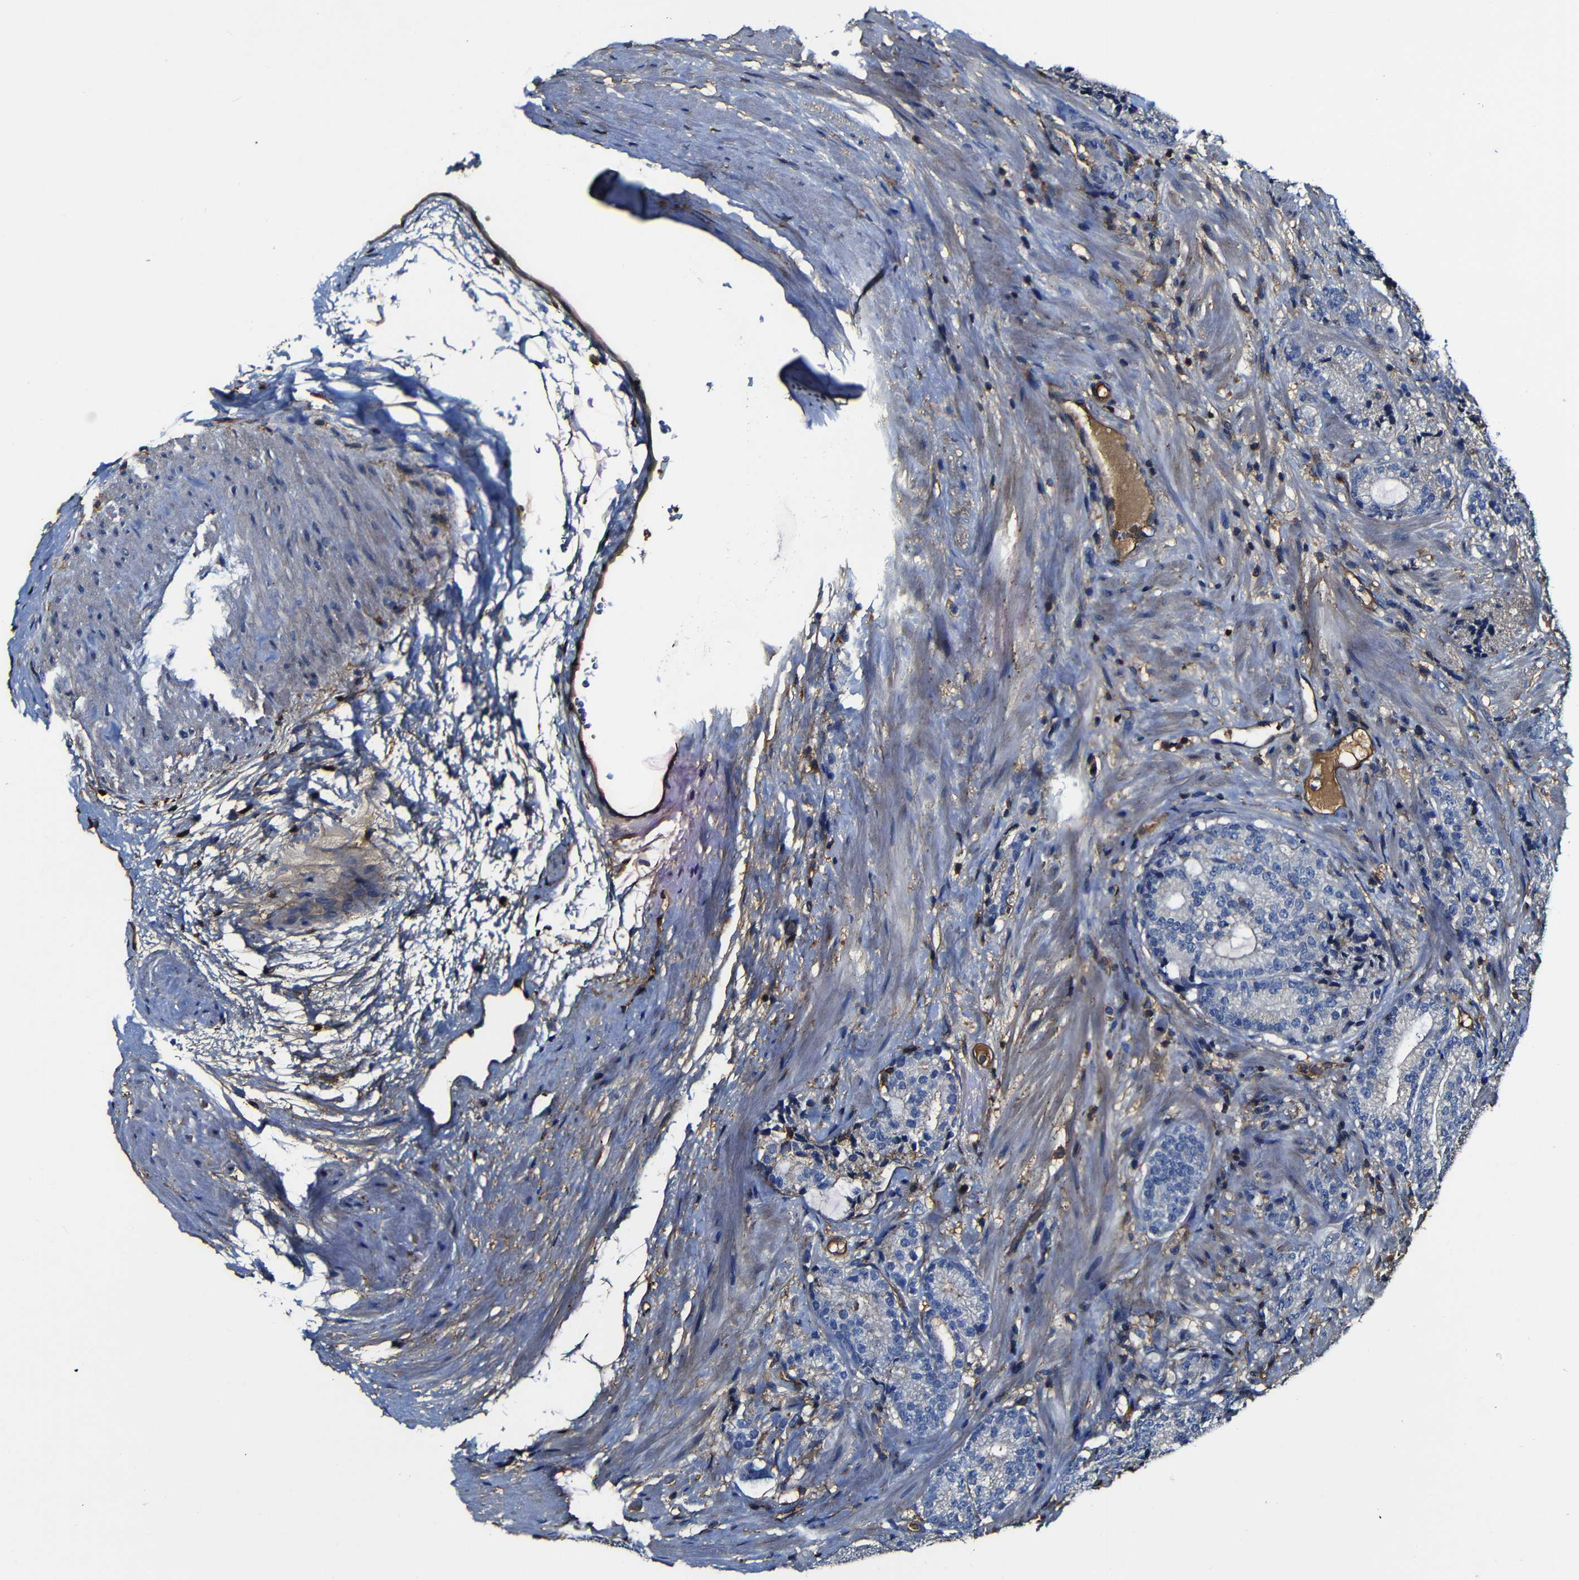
{"staining": {"intensity": "moderate", "quantity": "<25%", "location": "cytoplasmic/membranous"}, "tissue": "prostate cancer", "cell_type": "Tumor cells", "image_type": "cancer", "snomed": [{"axis": "morphology", "description": "Adenocarcinoma, High grade"}, {"axis": "topography", "description": "Prostate"}], "caption": "Immunohistochemical staining of adenocarcinoma (high-grade) (prostate) shows moderate cytoplasmic/membranous protein expression in about <25% of tumor cells.", "gene": "MSN", "patient": {"sex": "male", "age": 61}}